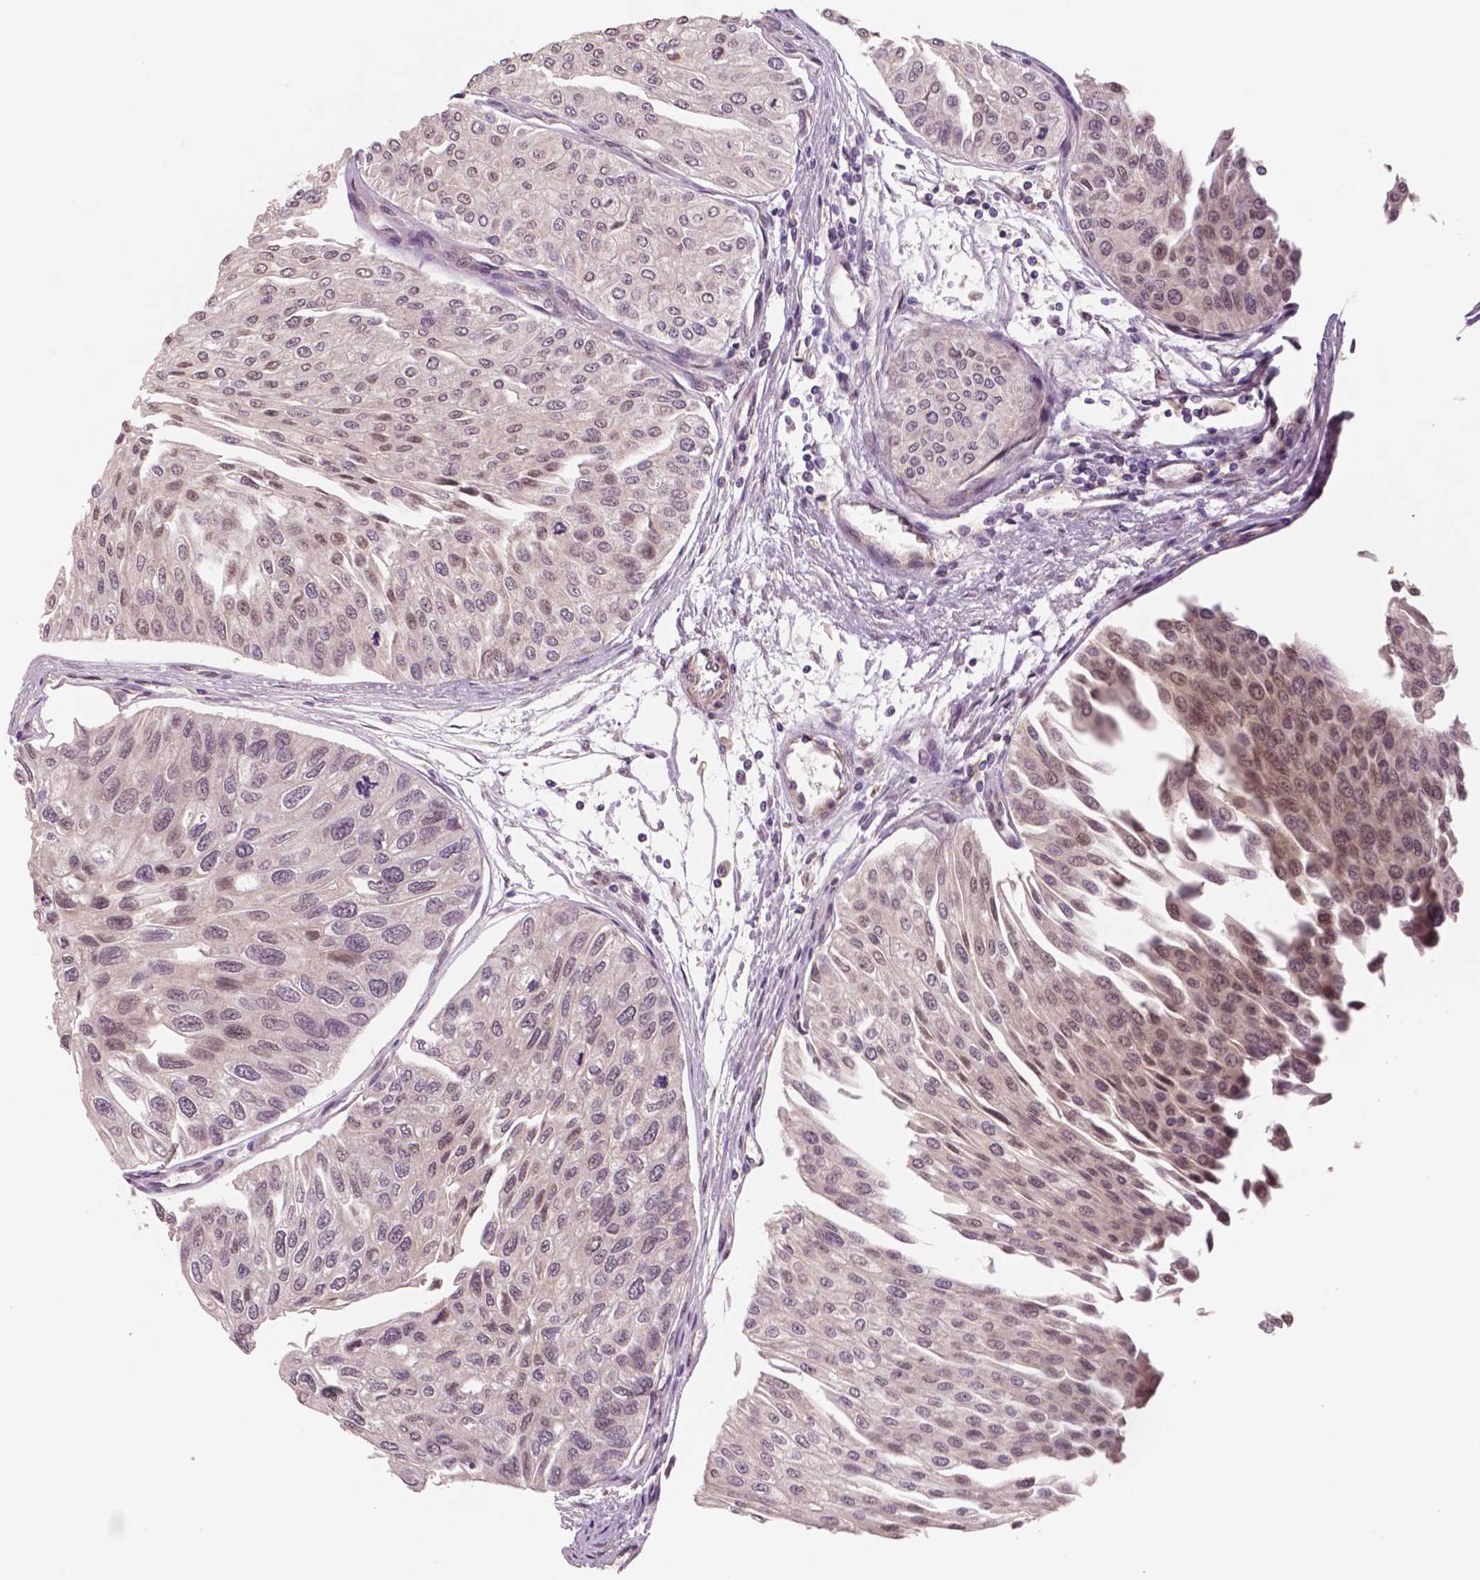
{"staining": {"intensity": "negative", "quantity": "none", "location": "none"}, "tissue": "urothelial cancer", "cell_type": "Tumor cells", "image_type": "cancer", "snomed": [{"axis": "morphology", "description": "Urothelial carcinoma, NOS"}, {"axis": "topography", "description": "Urinary bladder"}], "caption": "Immunohistochemistry (IHC) histopathology image of human transitional cell carcinoma stained for a protein (brown), which displays no positivity in tumor cells.", "gene": "STAT3", "patient": {"sex": "male", "age": 67}}